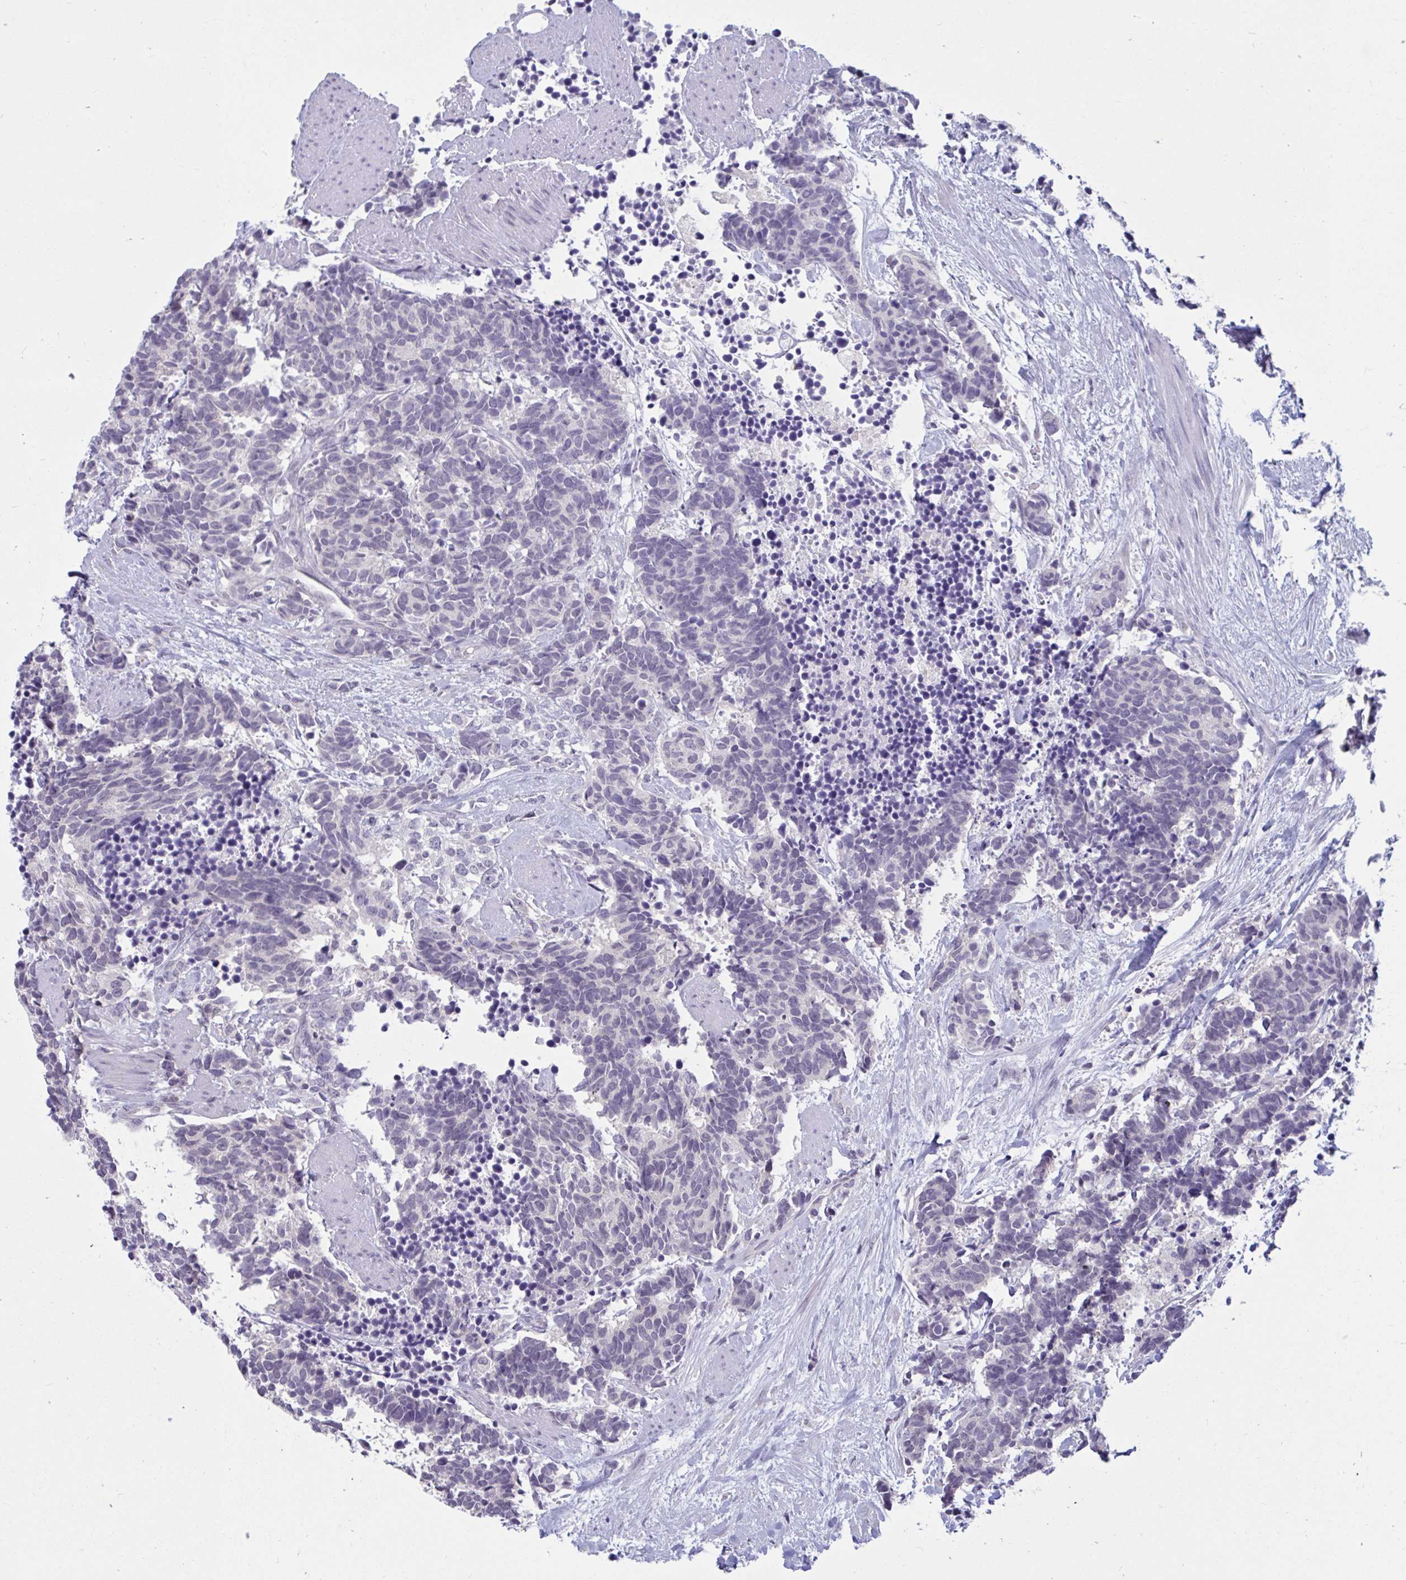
{"staining": {"intensity": "negative", "quantity": "none", "location": "none"}, "tissue": "carcinoid", "cell_type": "Tumor cells", "image_type": "cancer", "snomed": [{"axis": "morphology", "description": "Carcinoma, NOS"}, {"axis": "morphology", "description": "Carcinoid, malignant, NOS"}, {"axis": "topography", "description": "Prostate"}], "caption": "There is no significant positivity in tumor cells of carcinoid.", "gene": "ARPP19", "patient": {"sex": "male", "age": 57}}